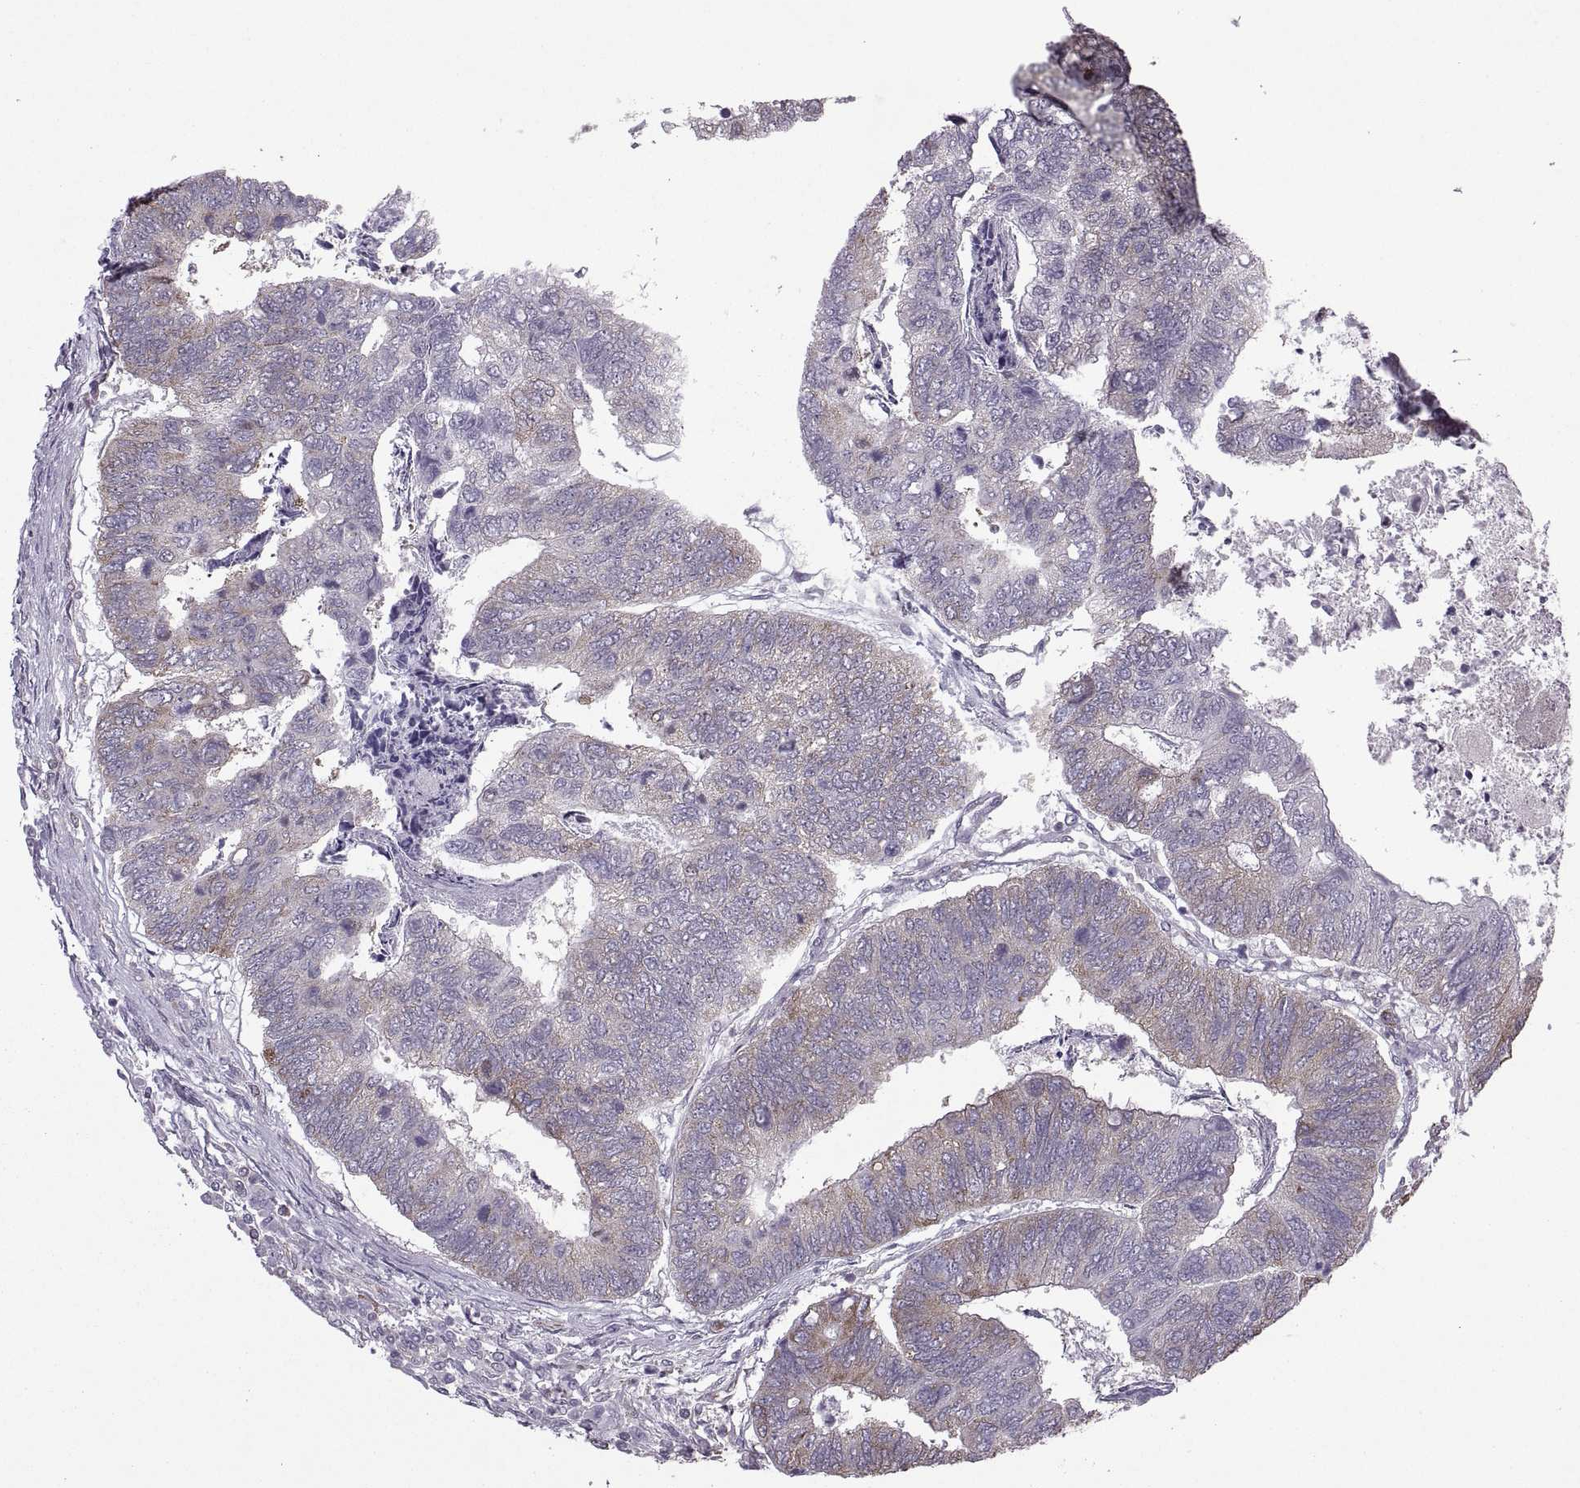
{"staining": {"intensity": "weak", "quantity": "25%-75%", "location": "cytoplasmic/membranous"}, "tissue": "colorectal cancer", "cell_type": "Tumor cells", "image_type": "cancer", "snomed": [{"axis": "morphology", "description": "Adenocarcinoma, NOS"}, {"axis": "topography", "description": "Colon"}], "caption": "Adenocarcinoma (colorectal) tissue reveals weak cytoplasmic/membranous staining in about 25%-75% of tumor cells The protein of interest is shown in brown color, while the nuclei are stained blue.", "gene": "PABPC1", "patient": {"sex": "female", "age": 67}}